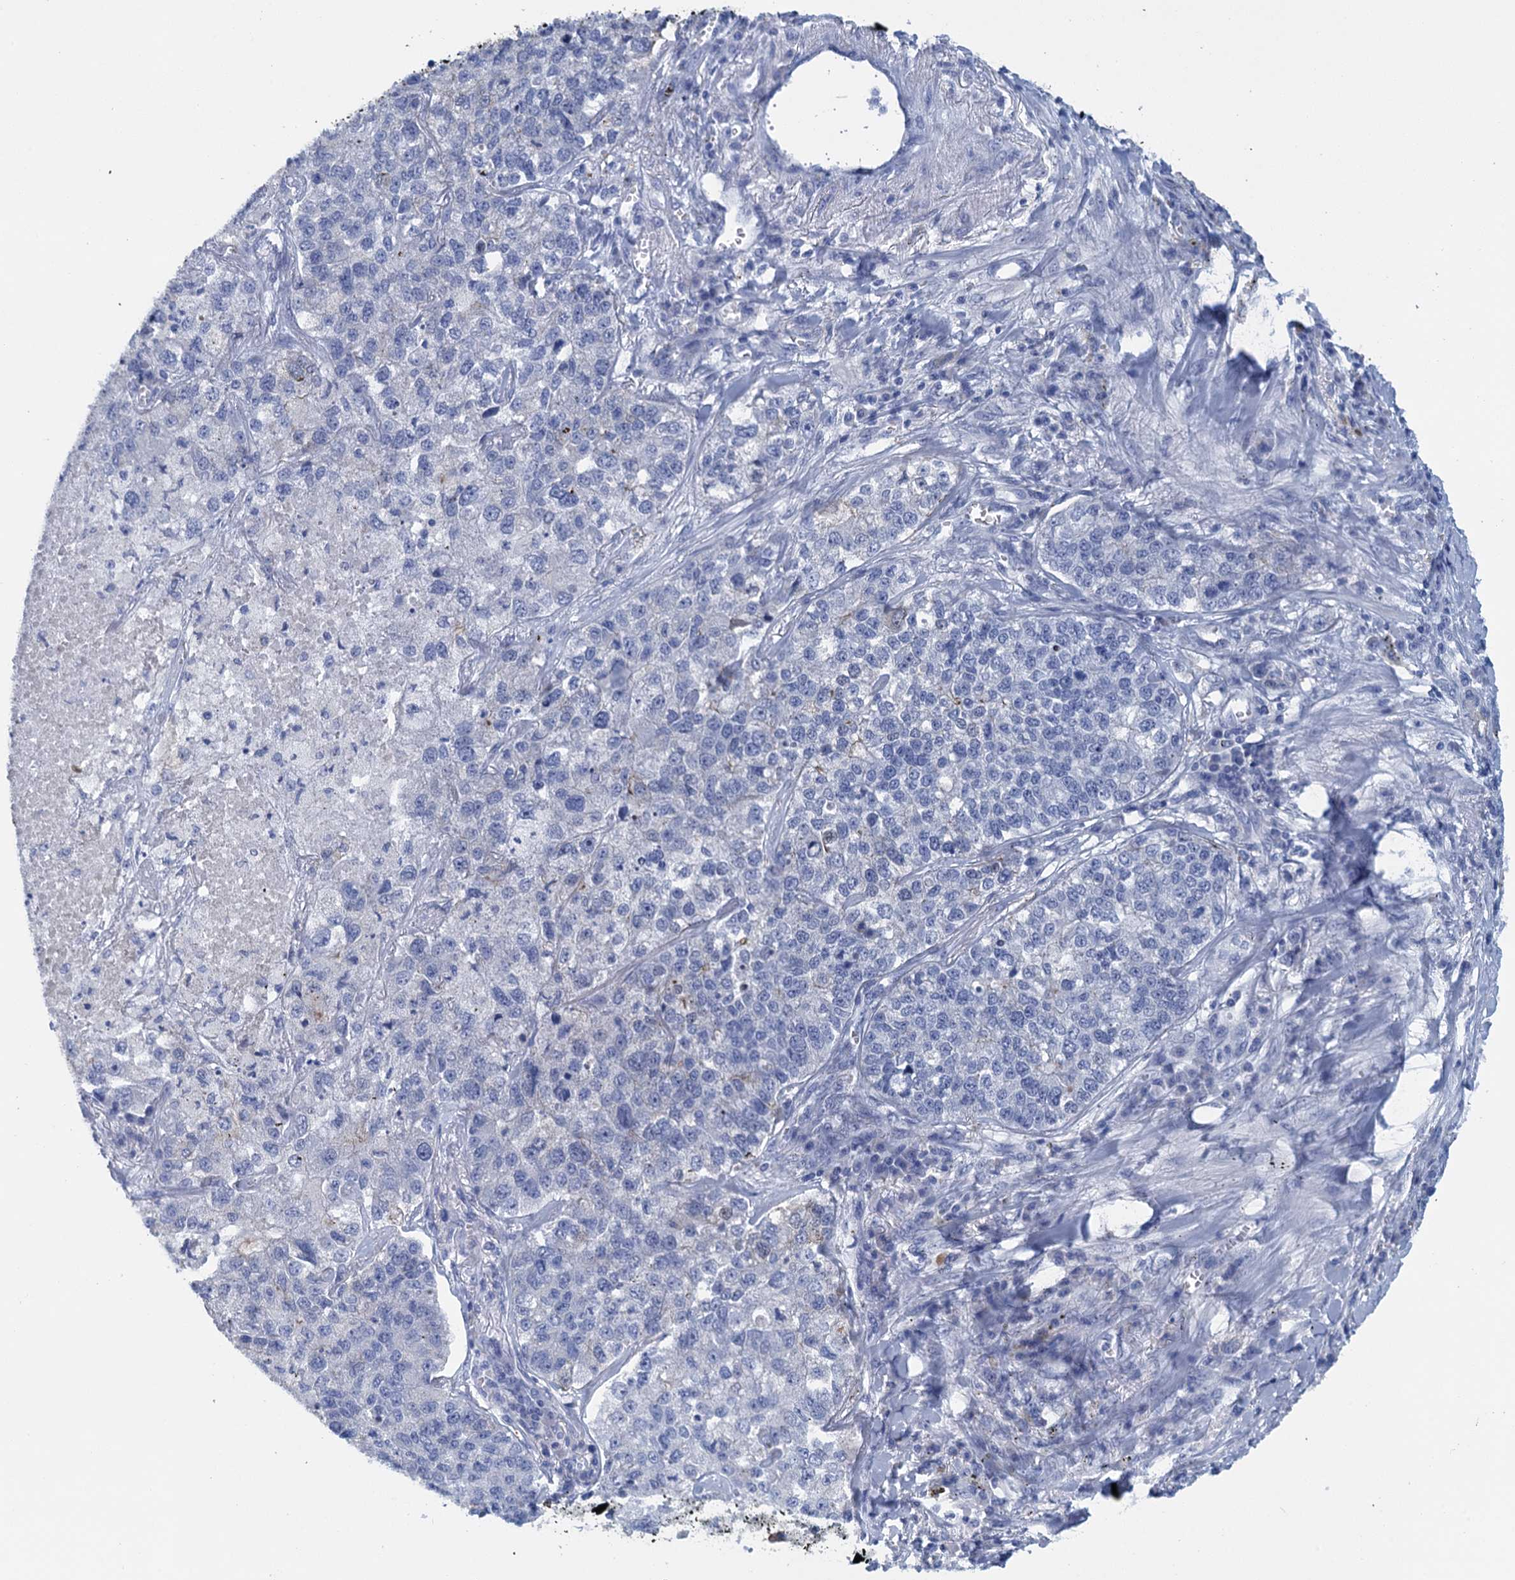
{"staining": {"intensity": "negative", "quantity": "none", "location": "none"}, "tissue": "lung cancer", "cell_type": "Tumor cells", "image_type": "cancer", "snomed": [{"axis": "morphology", "description": "Adenocarcinoma, NOS"}, {"axis": "topography", "description": "Lung"}], "caption": "Tumor cells are negative for protein expression in human lung cancer.", "gene": "SCEL", "patient": {"sex": "male", "age": 49}}